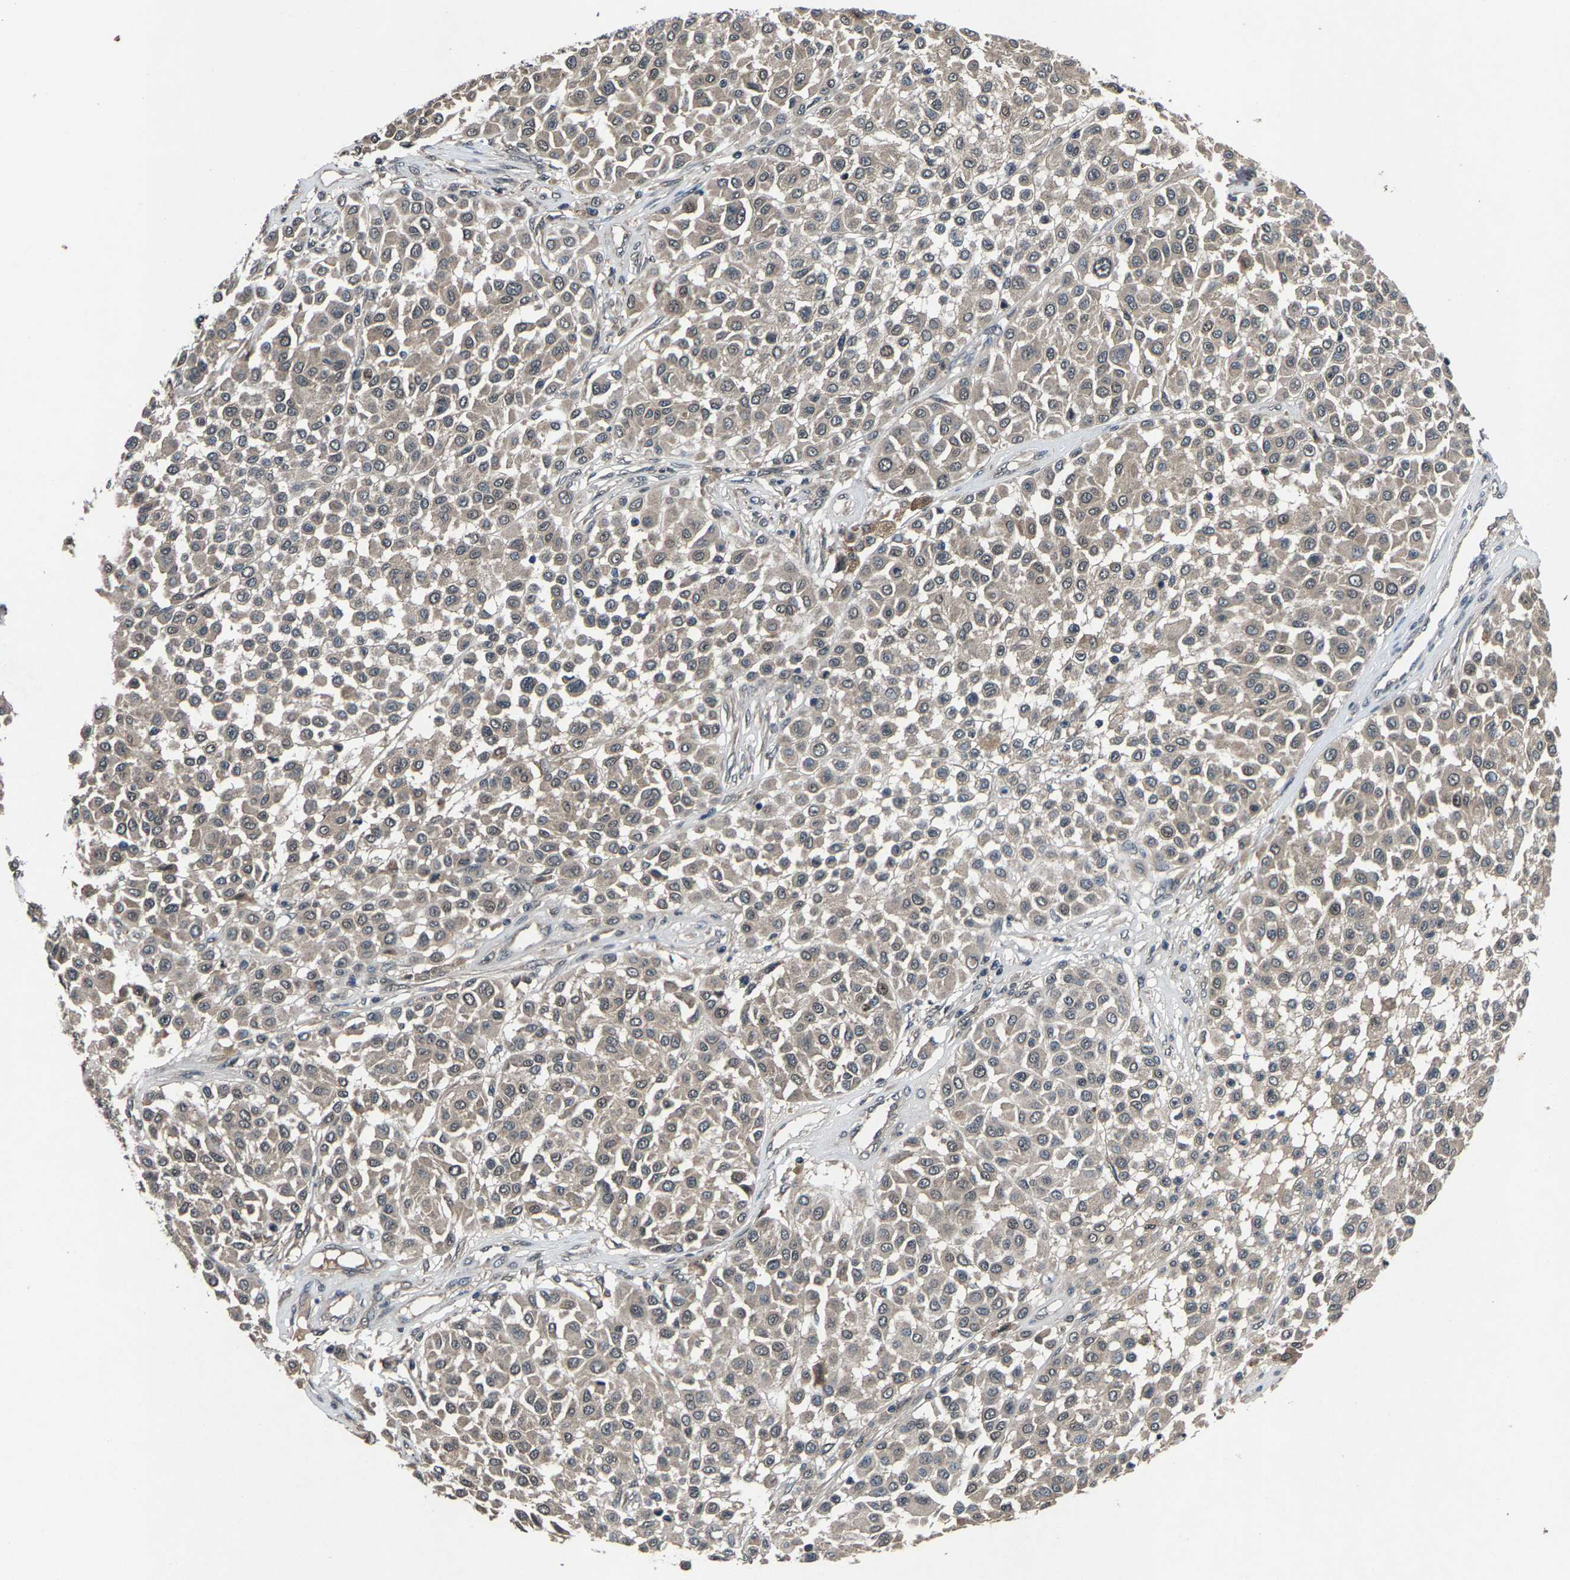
{"staining": {"intensity": "weak", "quantity": "25%-75%", "location": "cytoplasmic/membranous"}, "tissue": "melanoma", "cell_type": "Tumor cells", "image_type": "cancer", "snomed": [{"axis": "morphology", "description": "Malignant melanoma, Metastatic site"}, {"axis": "topography", "description": "Soft tissue"}], "caption": "Immunohistochemical staining of human melanoma exhibits low levels of weak cytoplasmic/membranous staining in about 25%-75% of tumor cells.", "gene": "HUWE1", "patient": {"sex": "male", "age": 41}}